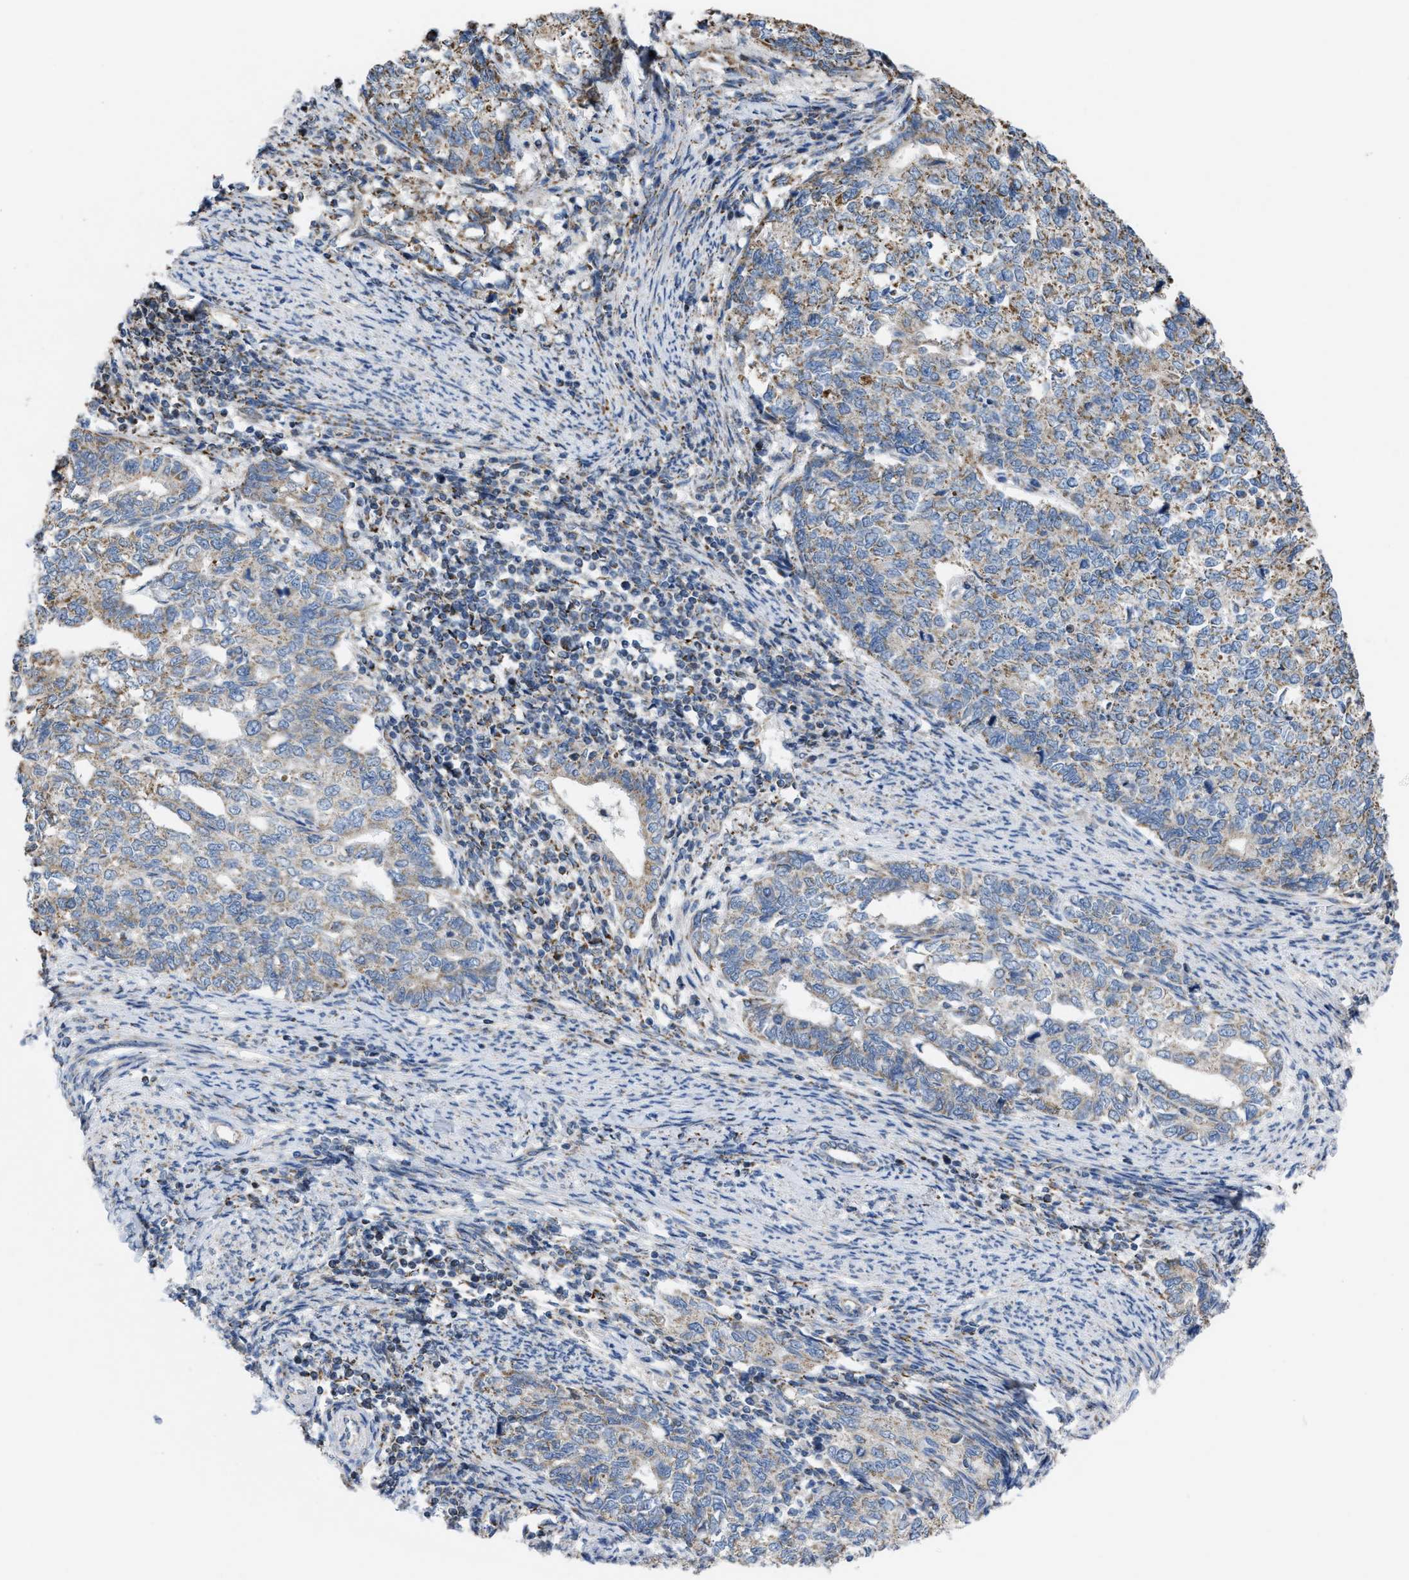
{"staining": {"intensity": "weak", "quantity": ">75%", "location": "cytoplasmic/membranous"}, "tissue": "cervical cancer", "cell_type": "Tumor cells", "image_type": "cancer", "snomed": [{"axis": "morphology", "description": "Squamous cell carcinoma, NOS"}, {"axis": "topography", "description": "Cervix"}], "caption": "Human cervical squamous cell carcinoma stained with a brown dye reveals weak cytoplasmic/membranous positive positivity in about >75% of tumor cells.", "gene": "BCL10", "patient": {"sex": "female", "age": 63}}